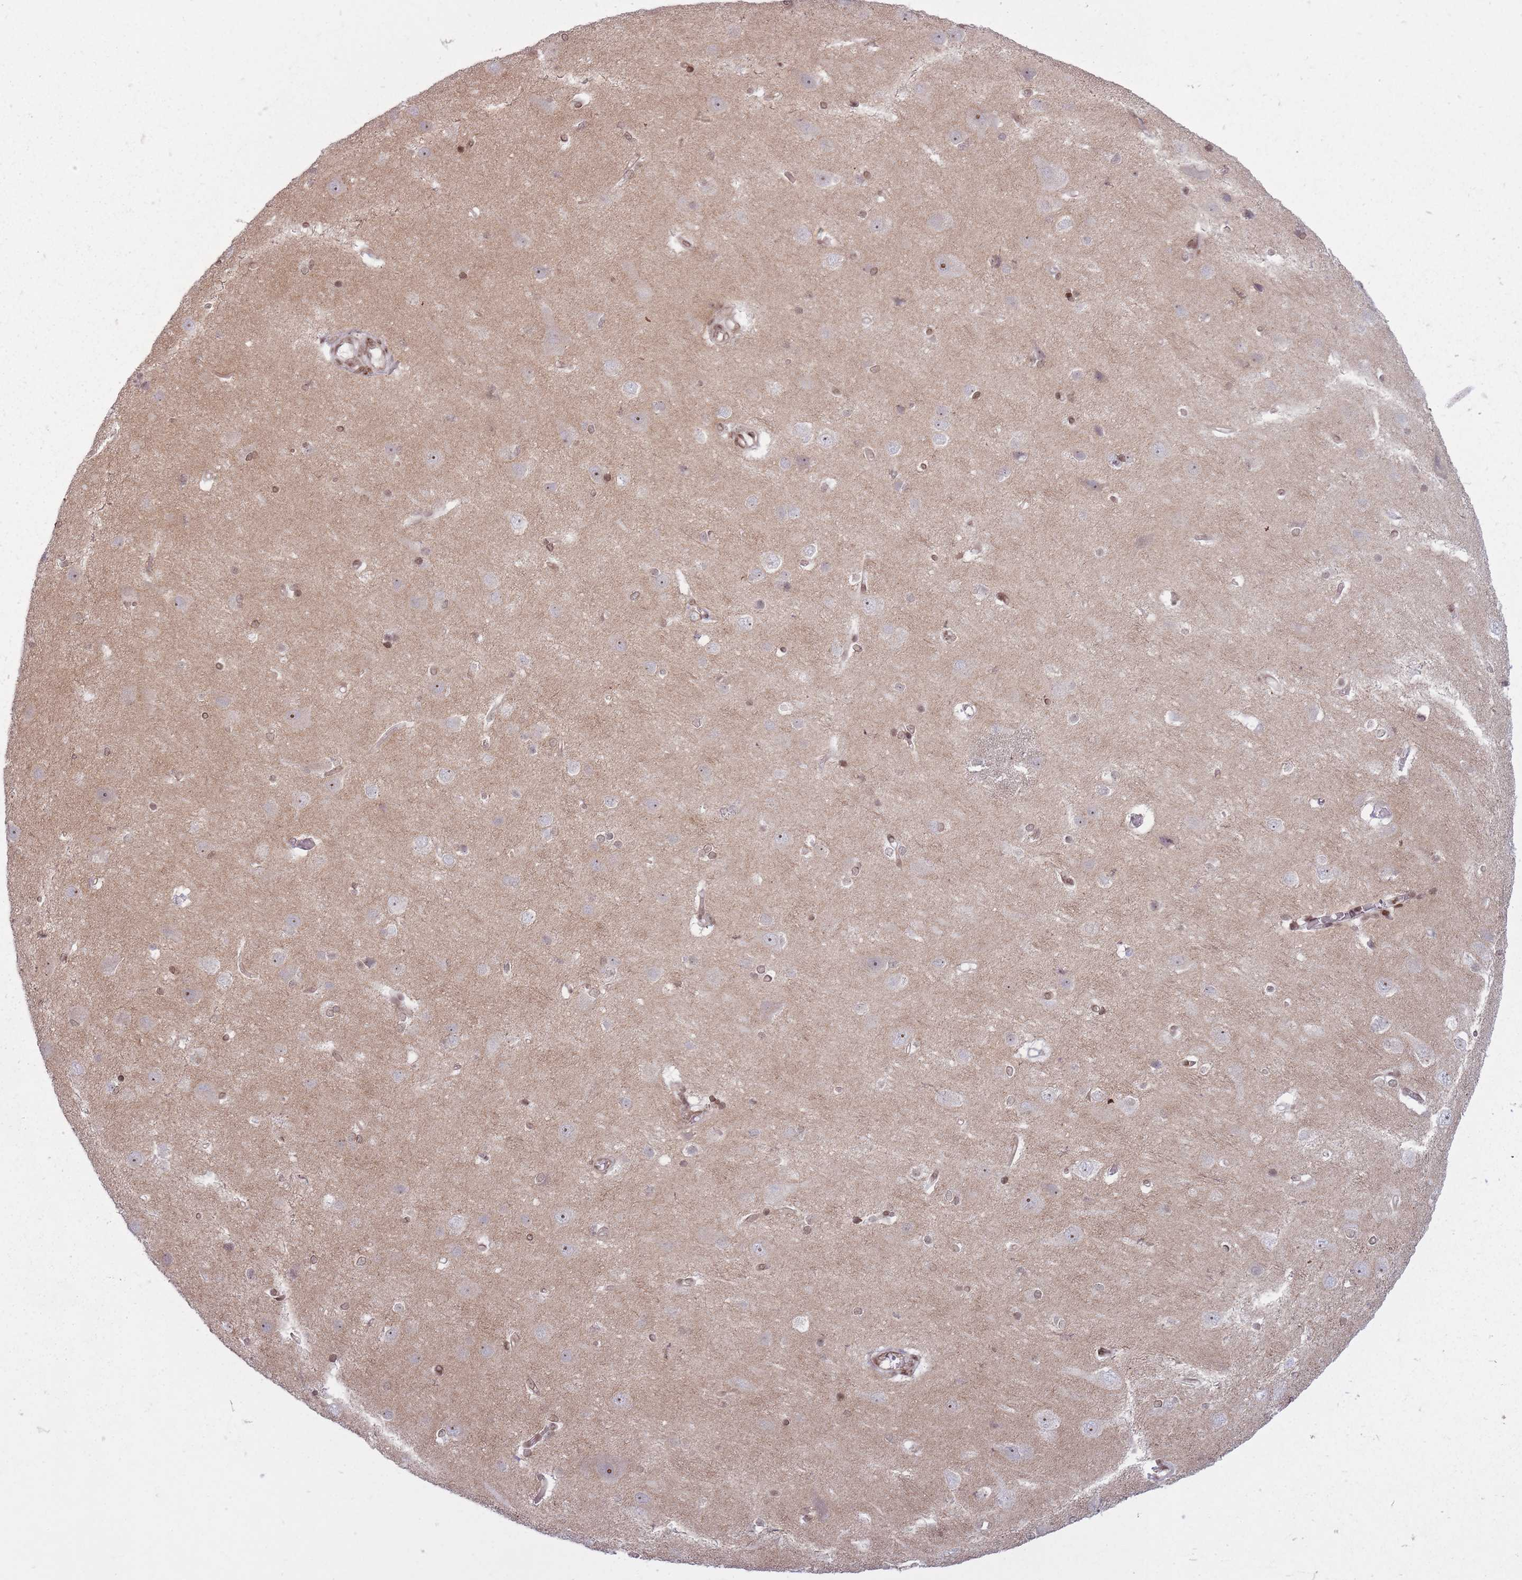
{"staining": {"intensity": "moderate", "quantity": "25%-75%", "location": "nuclear"}, "tissue": "cerebral cortex", "cell_type": "Endothelial cells", "image_type": "normal", "snomed": [{"axis": "morphology", "description": "Normal tissue, NOS"}, {"axis": "topography", "description": "Cerebral cortex"}], "caption": "Endothelial cells exhibit moderate nuclear expression in about 25%-75% of cells in unremarkable cerebral cortex.", "gene": "TMC6", "patient": {"sex": "male", "age": 37}}